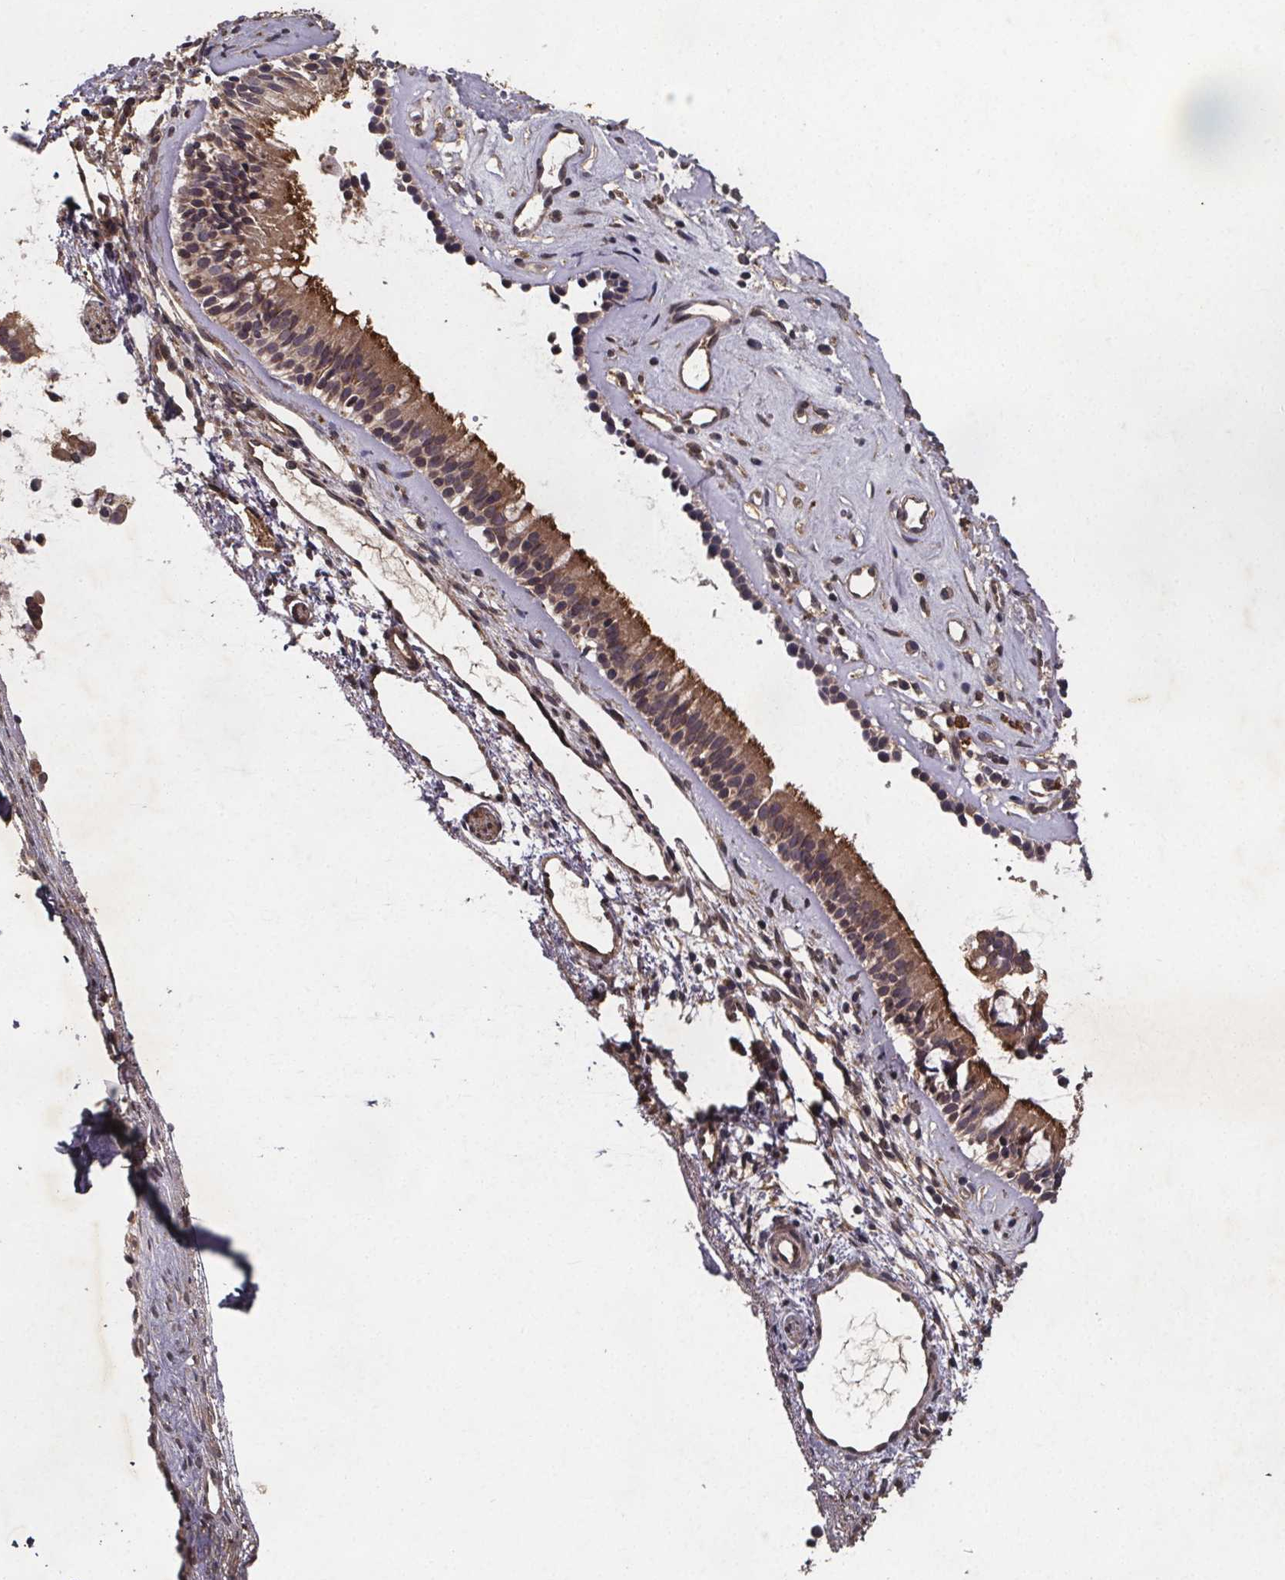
{"staining": {"intensity": "moderate", "quantity": ">75%", "location": "cytoplasmic/membranous"}, "tissue": "nasopharynx", "cell_type": "Respiratory epithelial cells", "image_type": "normal", "snomed": [{"axis": "morphology", "description": "Normal tissue, NOS"}, {"axis": "topography", "description": "Nasopharynx"}], "caption": "The micrograph reveals staining of benign nasopharynx, revealing moderate cytoplasmic/membranous protein staining (brown color) within respiratory epithelial cells.", "gene": "PIERCE2", "patient": {"sex": "female", "age": 52}}